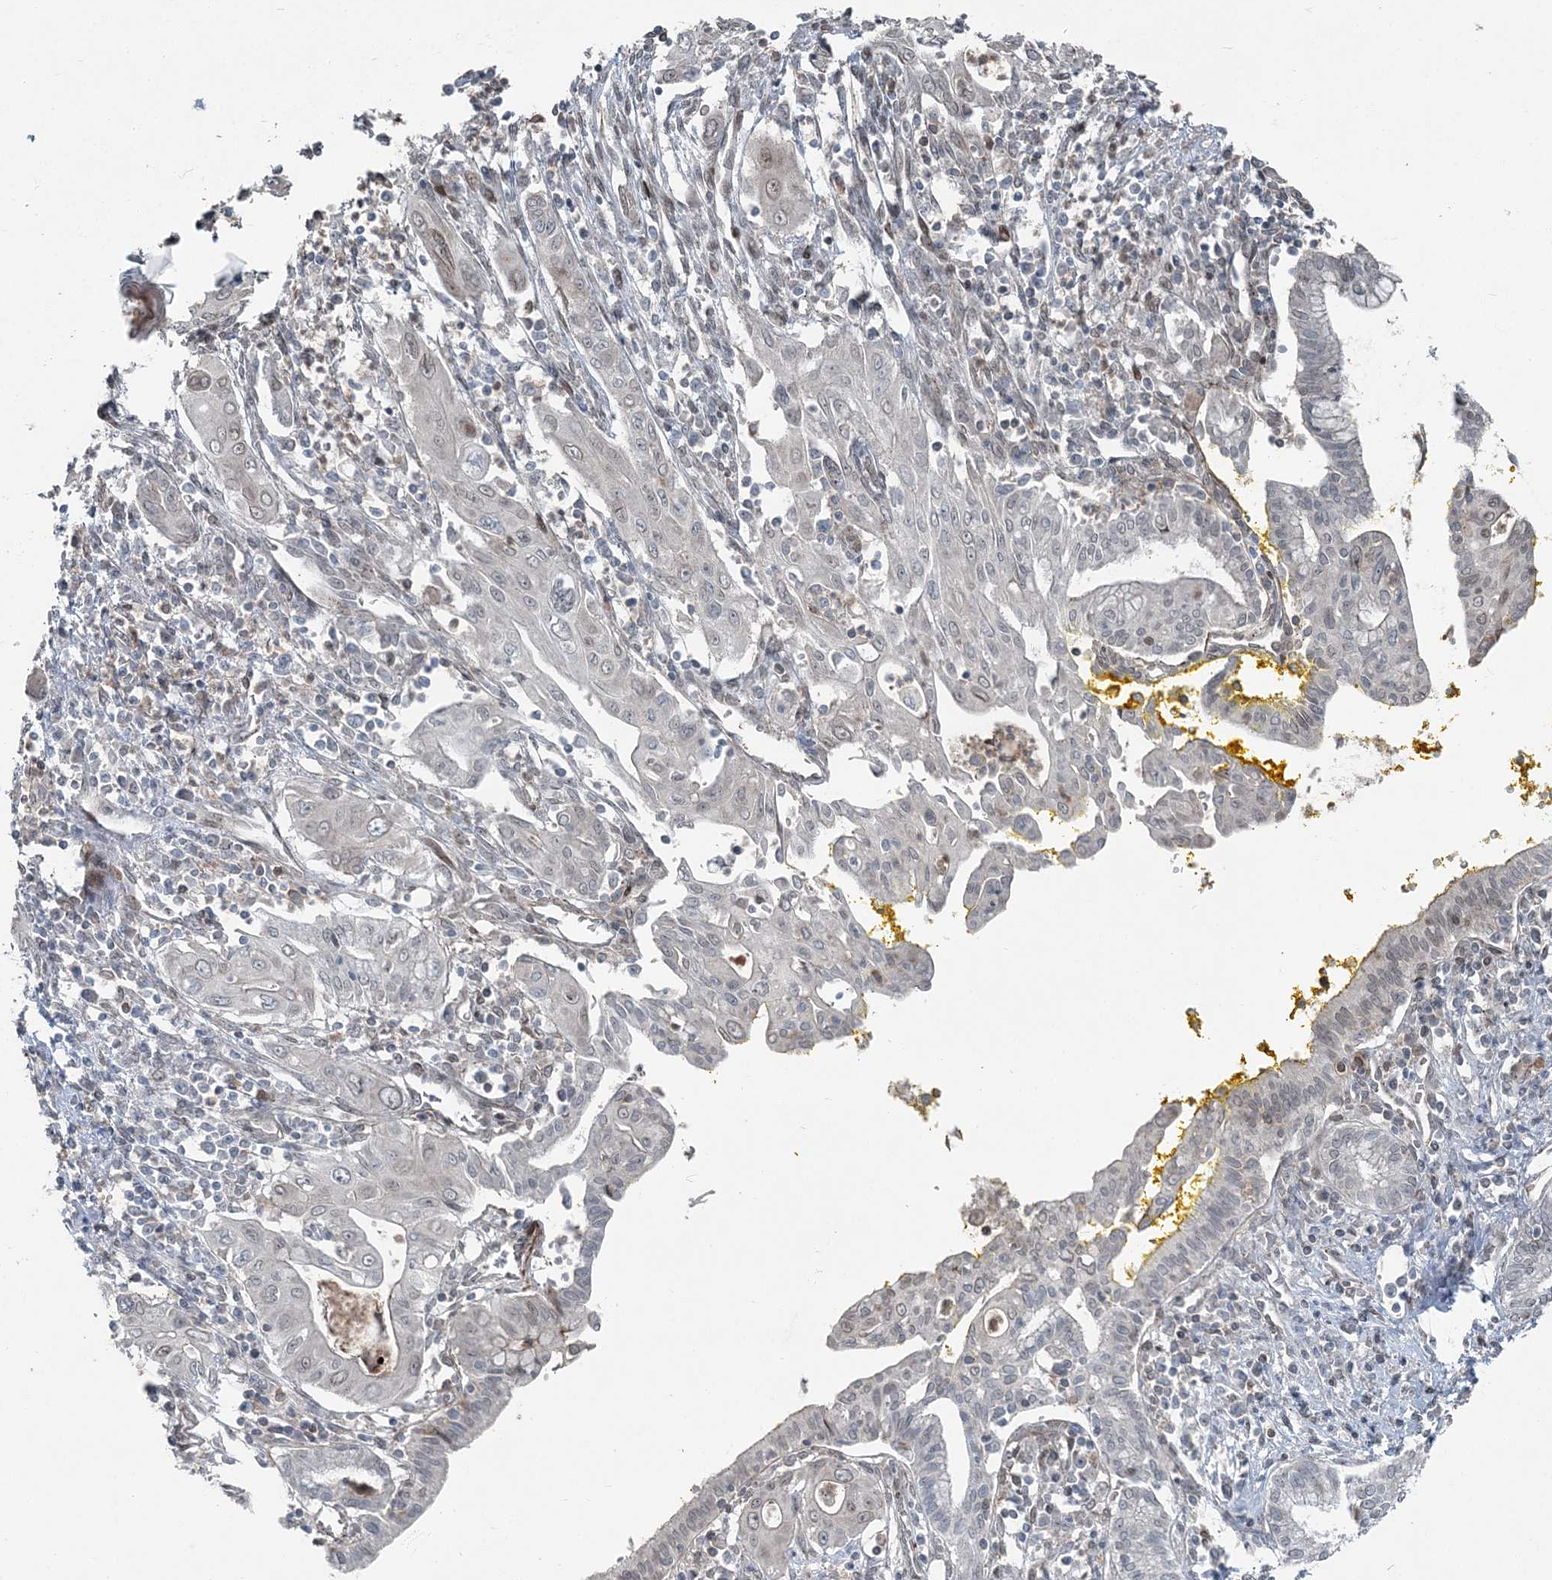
{"staining": {"intensity": "negative", "quantity": "none", "location": "none"}, "tissue": "pancreatic cancer", "cell_type": "Tumor cells", "image_type": "cancer", "snomed": [{"axis": "morphology", "description": "Adenocarcinoma, NOS"}, {"axis": "topography", "description": "Pancreas"}], "caption": "Immunohistochemical staining of adenocarcinoma (pancreatic) displays no significant expression in tumor cells.", "gene": "FBXL17", "patient": {"sex": "male", "age": 58}}